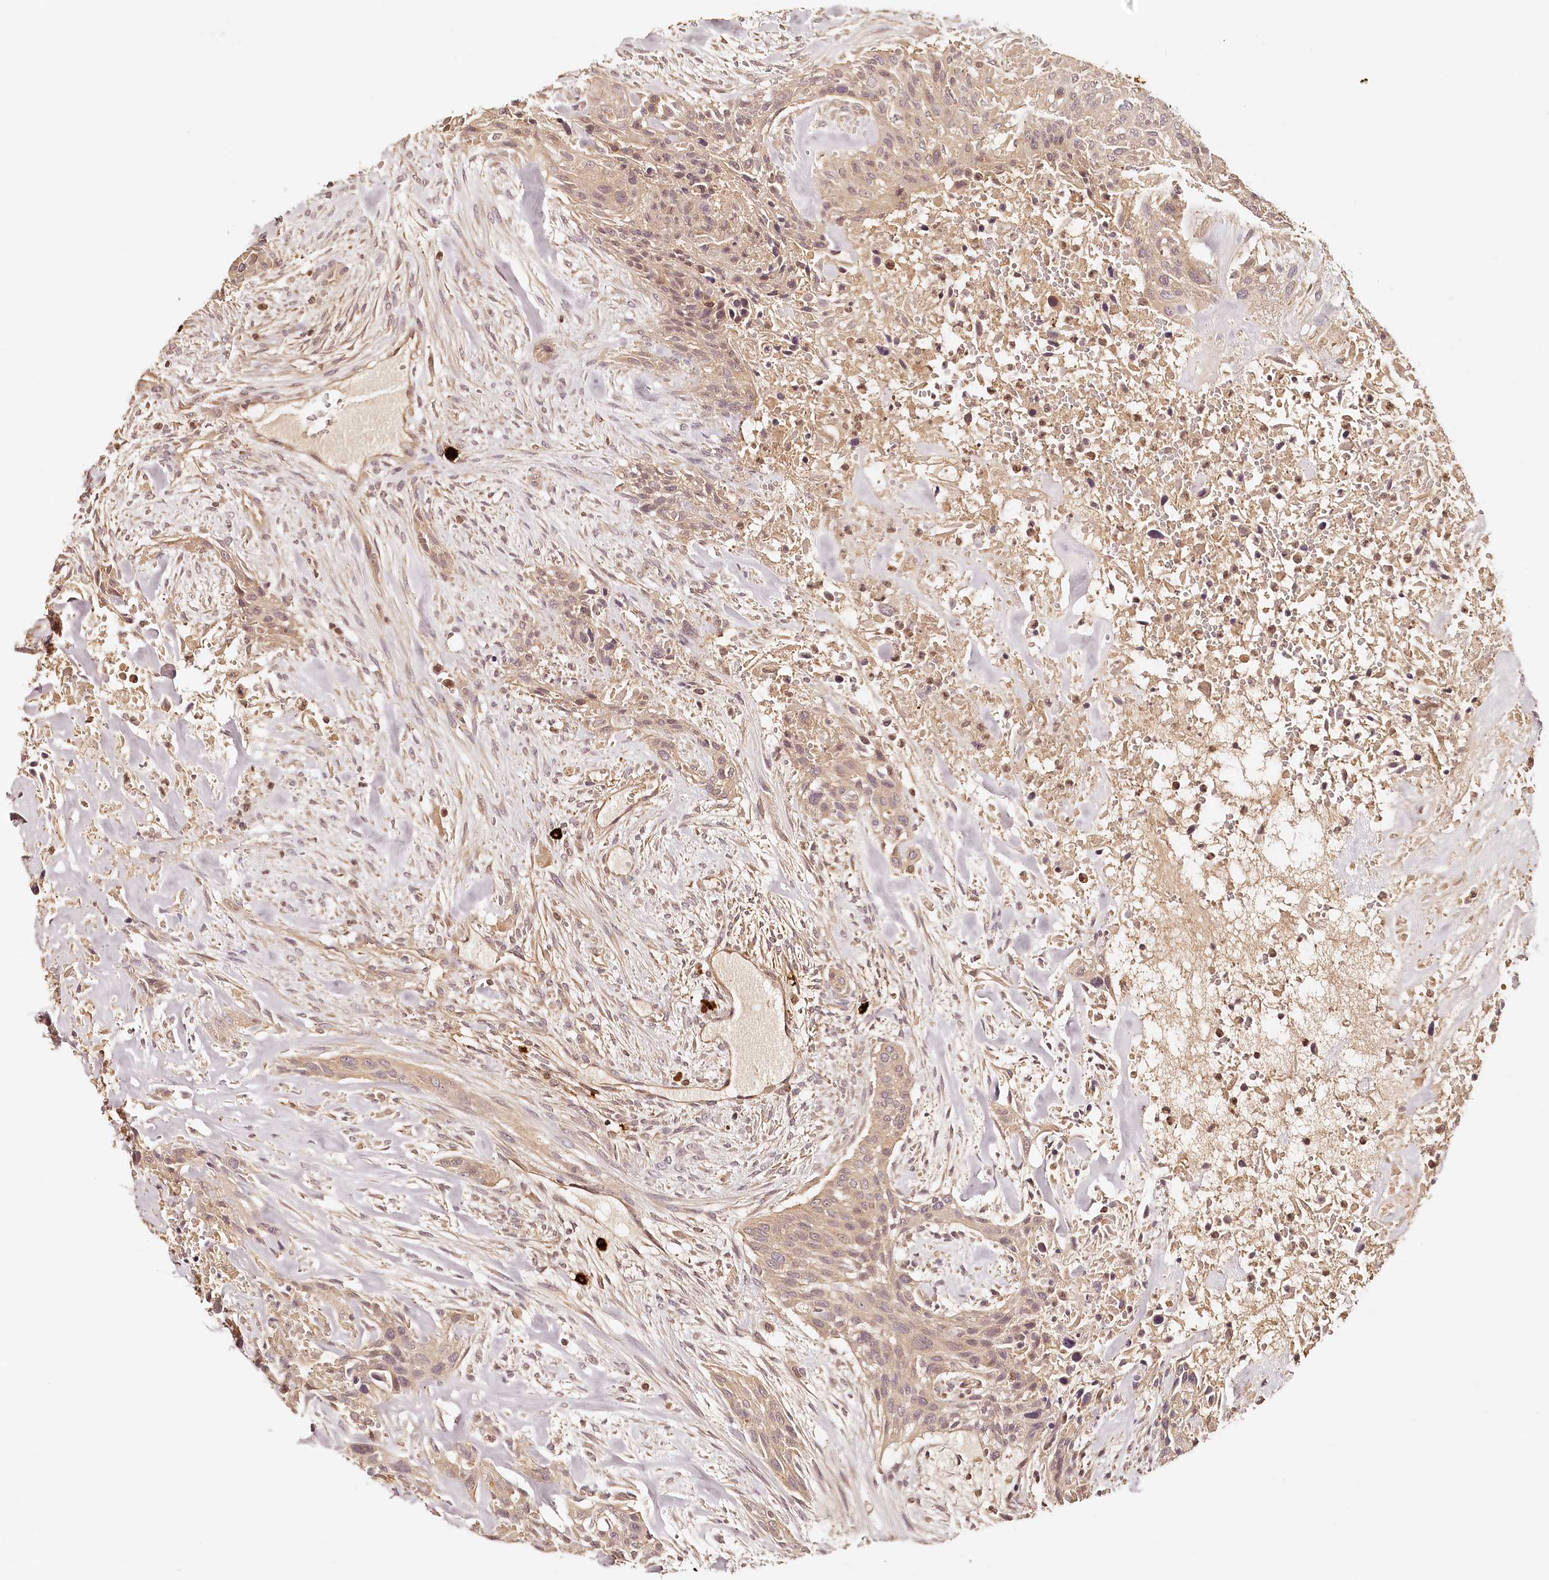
{"staining": {"intensity": "negative", "quantity": "none", "location": "none"}, "tissue": "urothelial cancer", "cell_type": "Tumor cells", "image_type": "cancer", "snomed": [{"axis": "morphology", "description": "Urothelial carcinoma, High grade"}, {"axis": "topography", "description": "Urinary bladder"}], "caption": "Tumor cells show no significant protein staining in urothelial cancer.", "gene": "SYNGR1", "patient": {"sex": "male", "age": 35}}